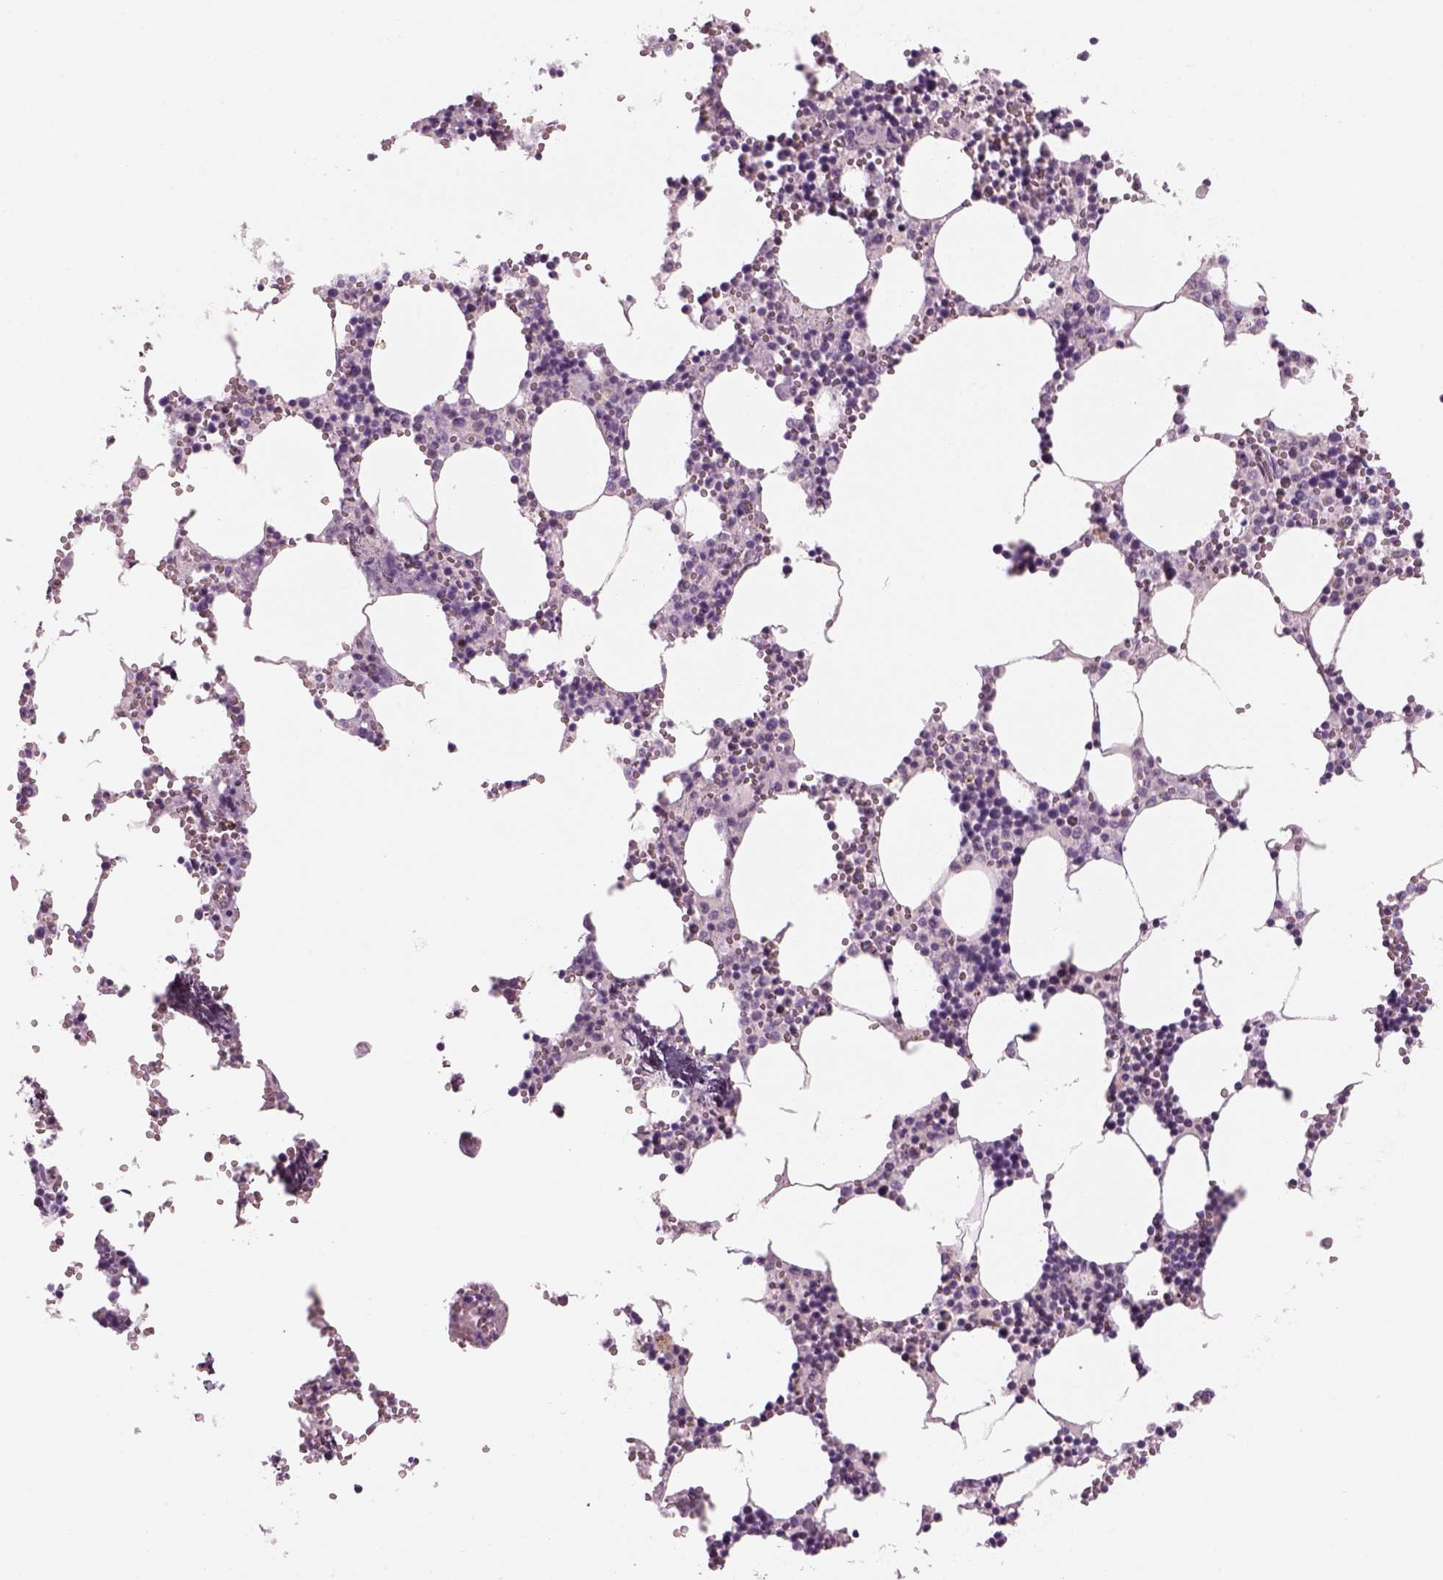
{"staining": {"intensity": "negative", "quantity": "none", "location": "none"}, "tissue": "bone marrow", "cell_type": "Hematopoietic cells", "image_type": "normal", "snomed": [{"axis": "morphology", "description": "Normal tissue, NOS"}, {"axis": "topography", "description": "Bone marrow"}], "caption": "Immunohistochemistry (IHC) of unremarkable bone marrow shows no expression in hematopoietic cells.", "gene": "SLC1A7", "patient": {"sex": "male", "age": 54}}